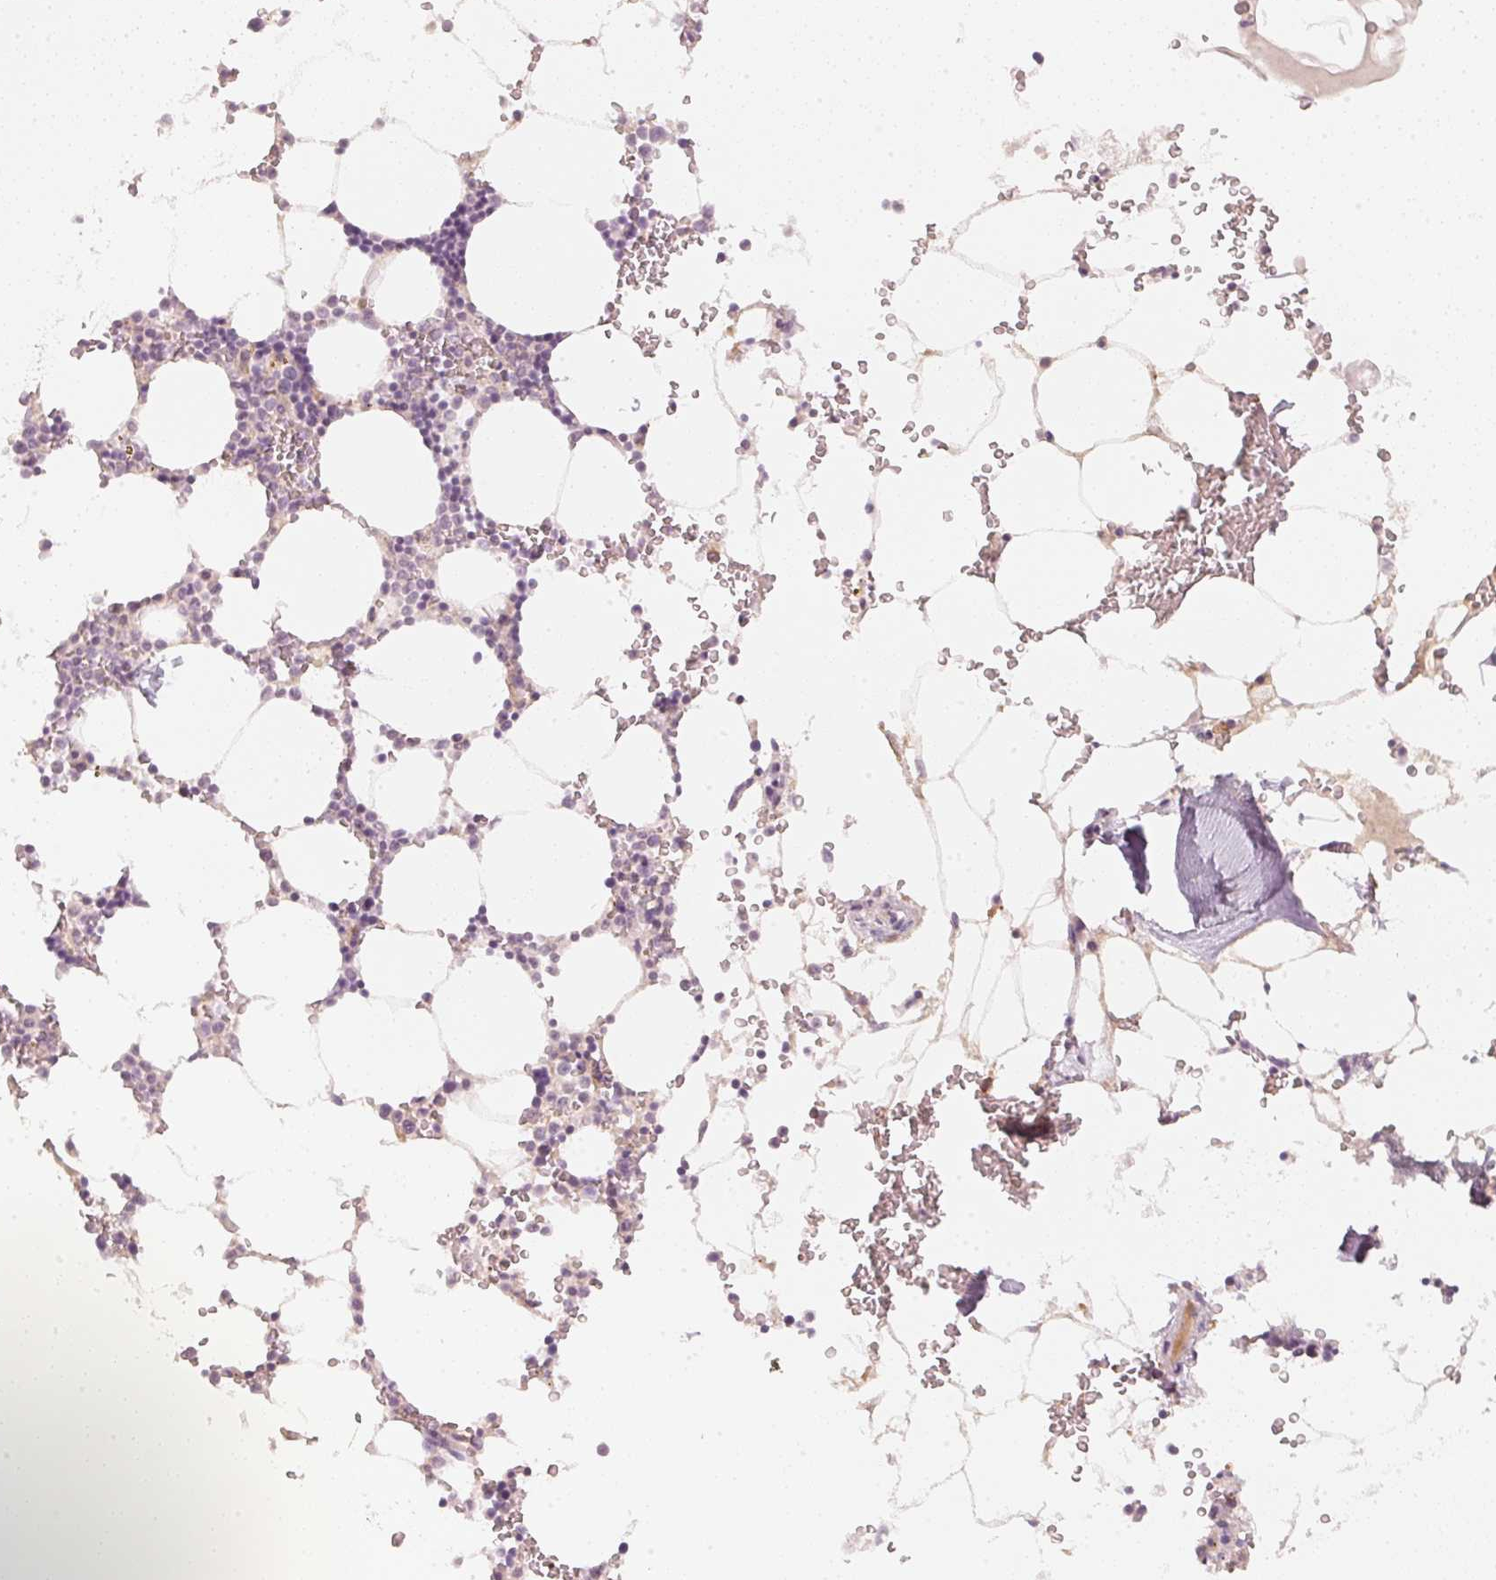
{"staining": {"intensity": "negative", "quantity": "none", "location": "none"}, "tissue": "bone marrow", "cell_type": "Hematopoietic cells", "image_type": "normal", "snomed": [{"axis": "morphology", "description": "Normal tissue, NOS"}, {"axis": "topography", "description": "Bone marrow"}], "caption": "Hematopoietic cells are negative for brown protein staining in normal bone marrow. (DAB (3,3'-diaminobenzidine) immunohistochemistry, high magnification).", "gene": "CFAP276", "patient": {"sex": "male", "age": 64}}